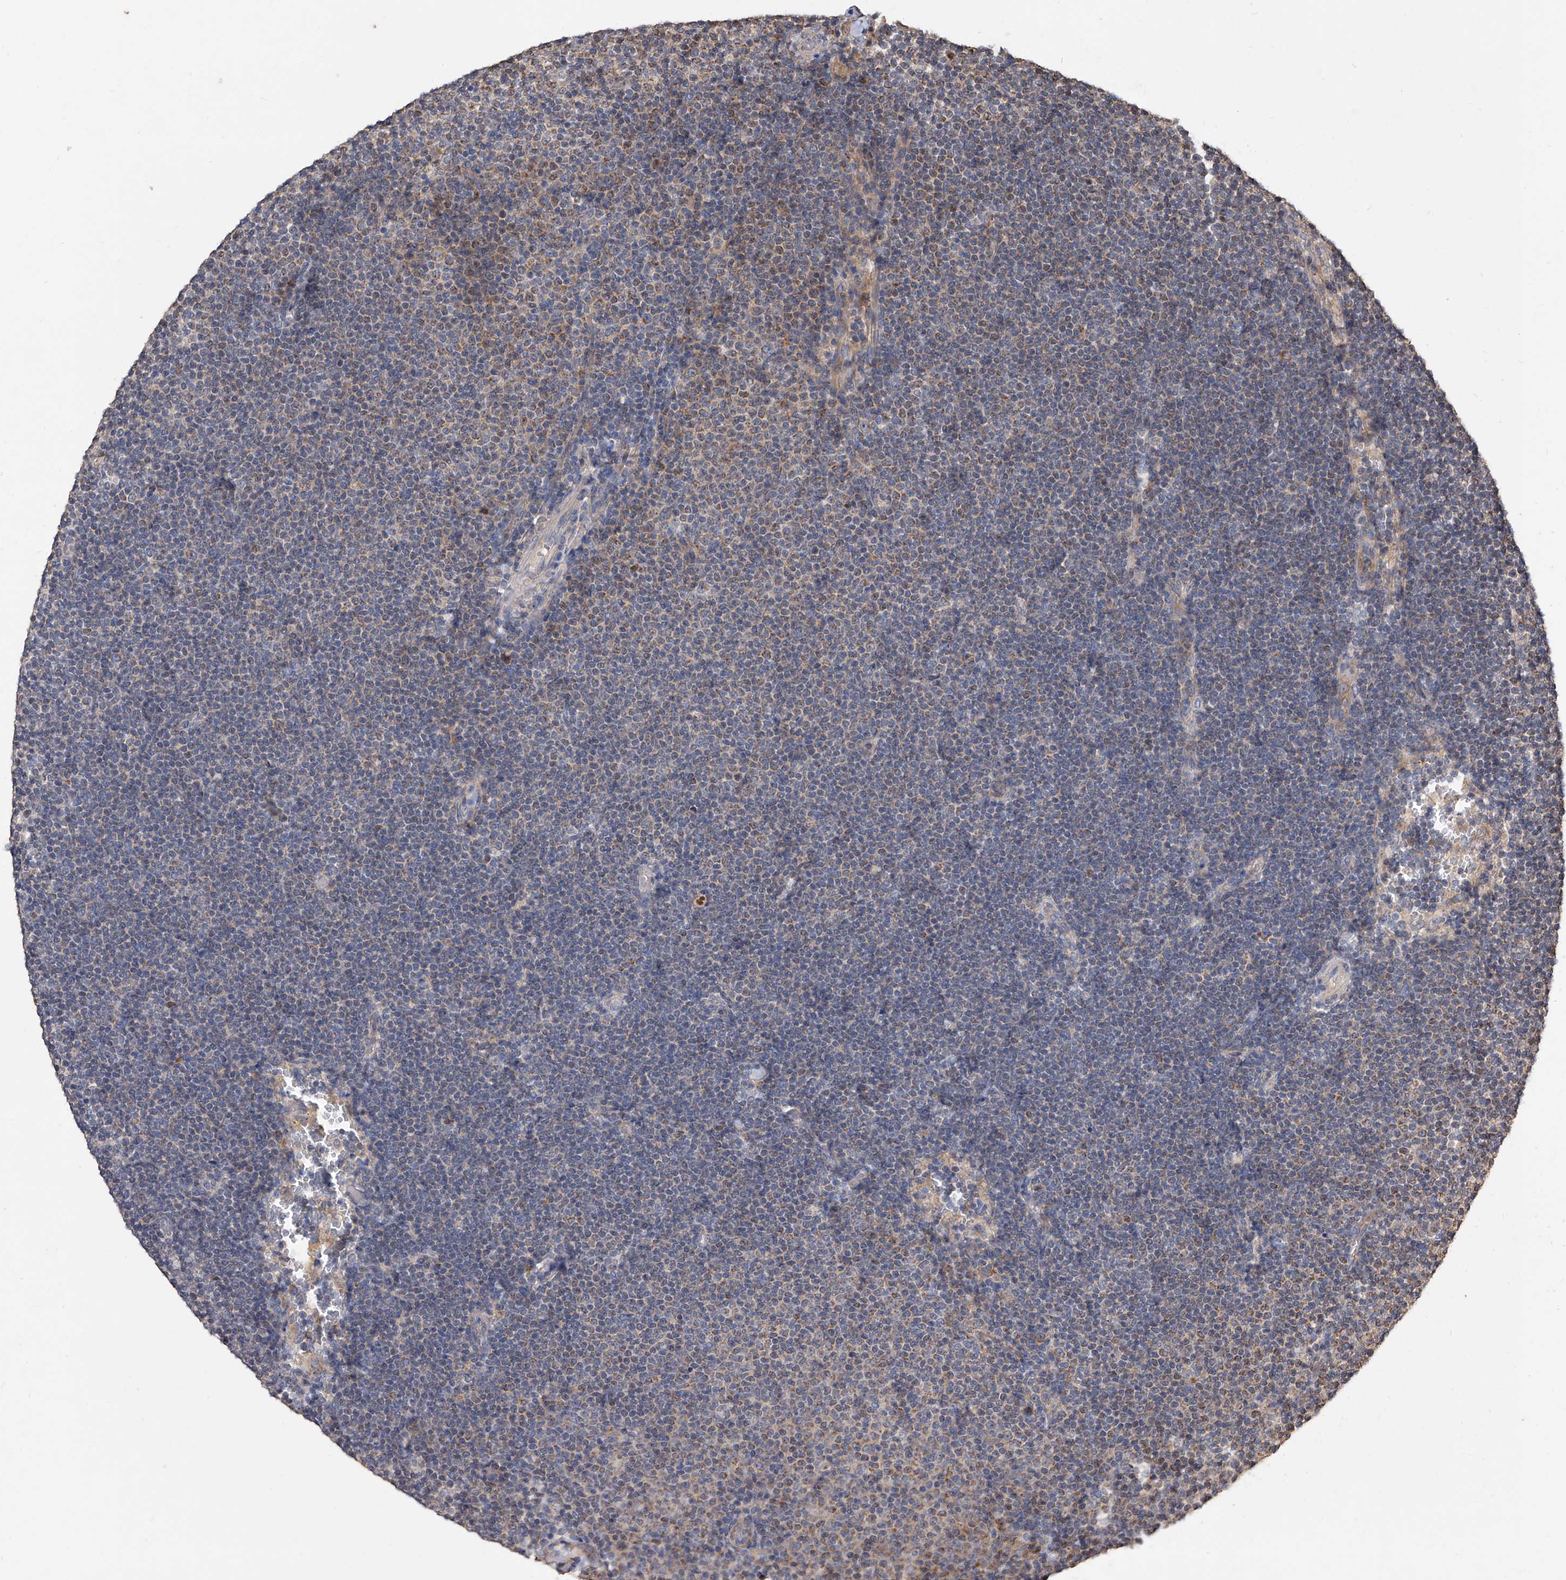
{"staining": {"intensity": "weak", "quantity": ">75%", "location": "cytoplasmic/membranous"}, "tissue": "lymphoma", "cell_type": "Tumor cells", "image_type": "cancer", "snomed": [{"axis": "morphology", "description": "Malignant lymphoma, non-Hodgkin's type, Low grade"}, {"axis": "topography", "description": "Lymph node"}], "caption": "Tumor cells reveal low levels of weak cytoplasmic/membranous positivity in approximately >75% of cells in human low-grade malignant lymphoma, non-Hodgkin's type.", "gene": "LTV1", "patient": {"sex": "female", "age": 53}}